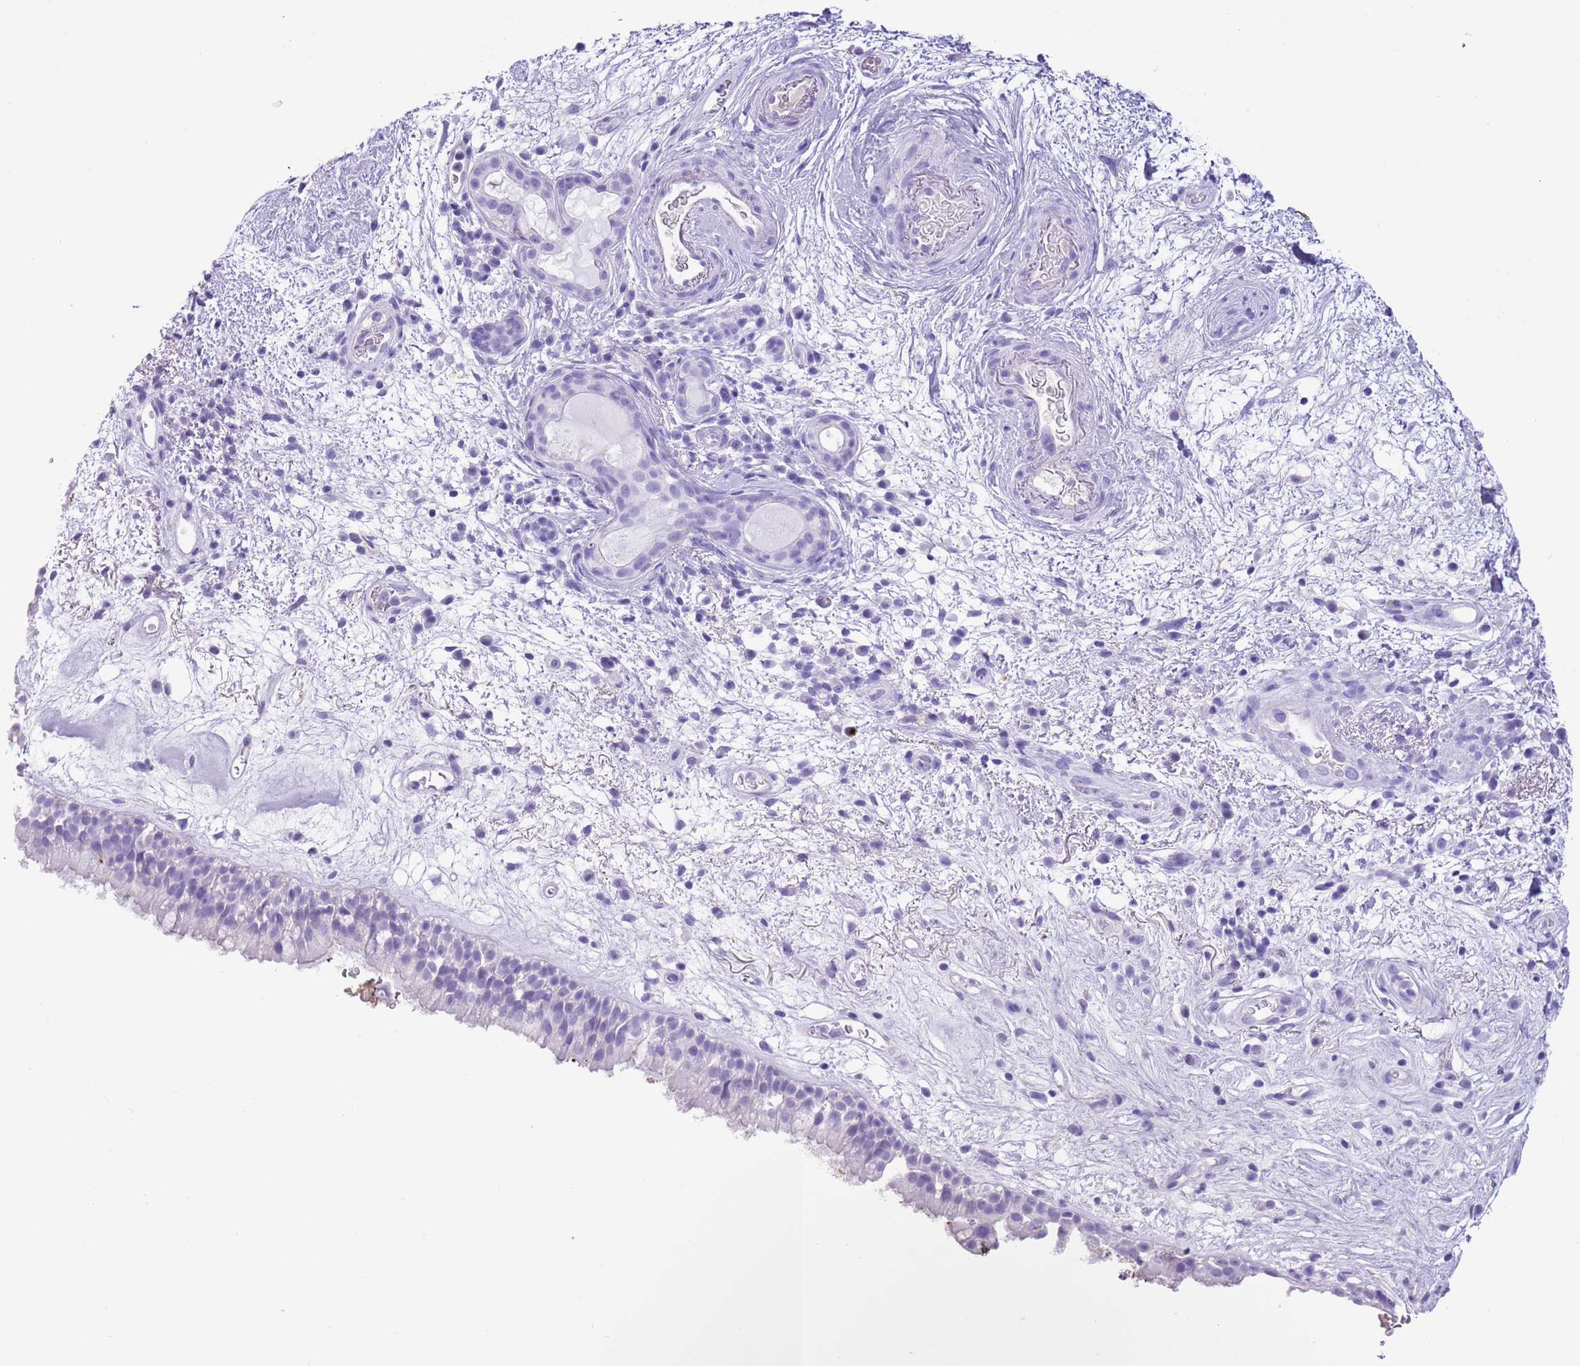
{"staining": {"intensity": "negative", "quantity": "none", "location": "none"}, "tissue": "nasopharynx", "cell_type": "Respiratory epithelial cells", "image_type": "normal", "snomed": [{"axis": "morphology", "description": "Normal tissue, NOS"}, {"axis": "morphology", "description": "Squamous cell carcinoma, NOS"}, {"axis": "topography", "description": "Nasopharynx"}, {"axis": "topography", "description": "Head-Neck"}], "caption": "Respiratory epithelial cells show no significant protein staining in benign nasopharynx. (Immunohistochemistry, brightfield microscopy, high magnification).", "gene": "TBC1D10B", "patient": {"sex": "male", "age": 85}}